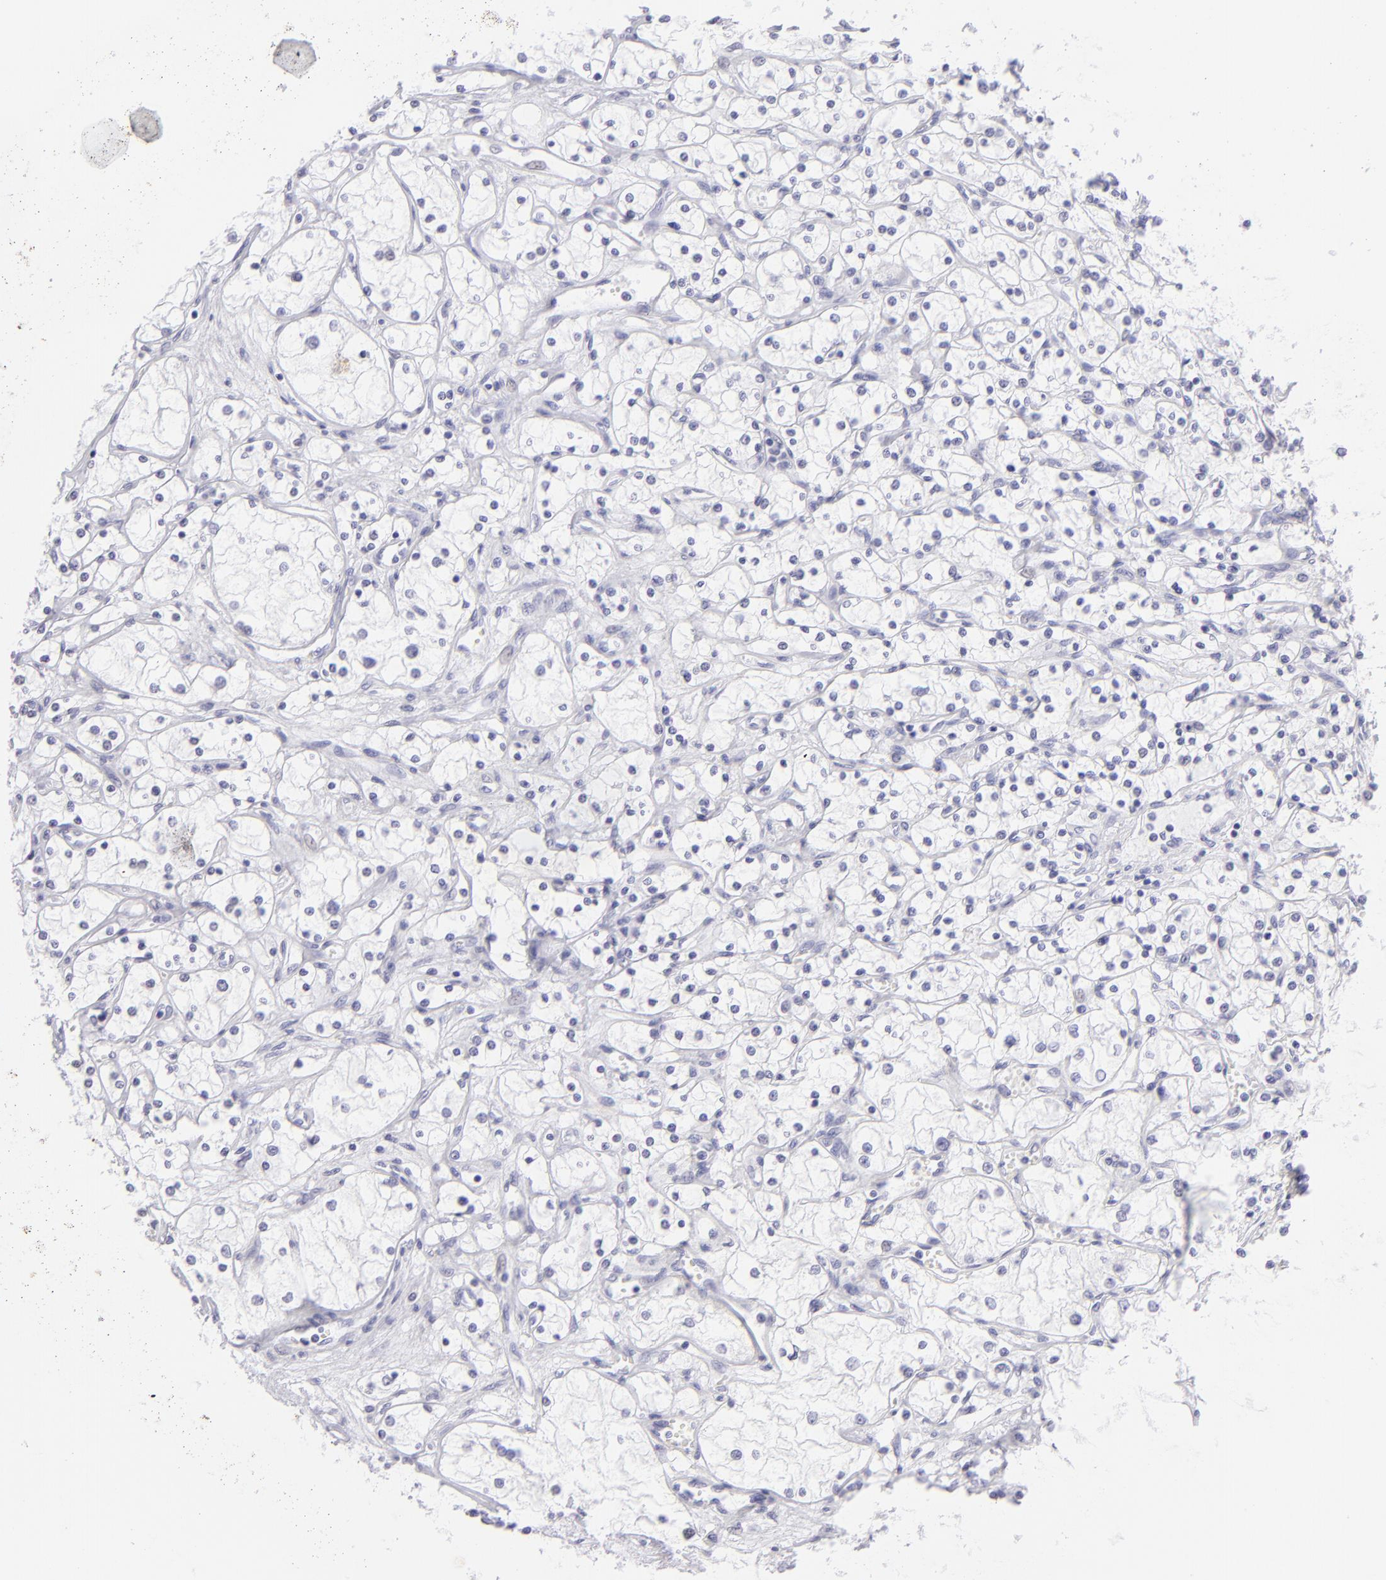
{"staining": {"intensity": "negative", "quantity": "none", "location": "none"}, "tissue": "renal cancer", "cell_type": "Tumor cells", "image_type": "cancer", "snomed": [{"axis": "morphology", "description": "Adenocarcinoma, NOS"}, {"axis": "topography", "description": "Kidney"}], "caption": "Immunohistochemistry image of human renal cancer stained for a protein (brown), which exhibits no positivity in tumor cells.", "gene": "SLC1A3", "patient": {"sex": "male", "age": 61}}